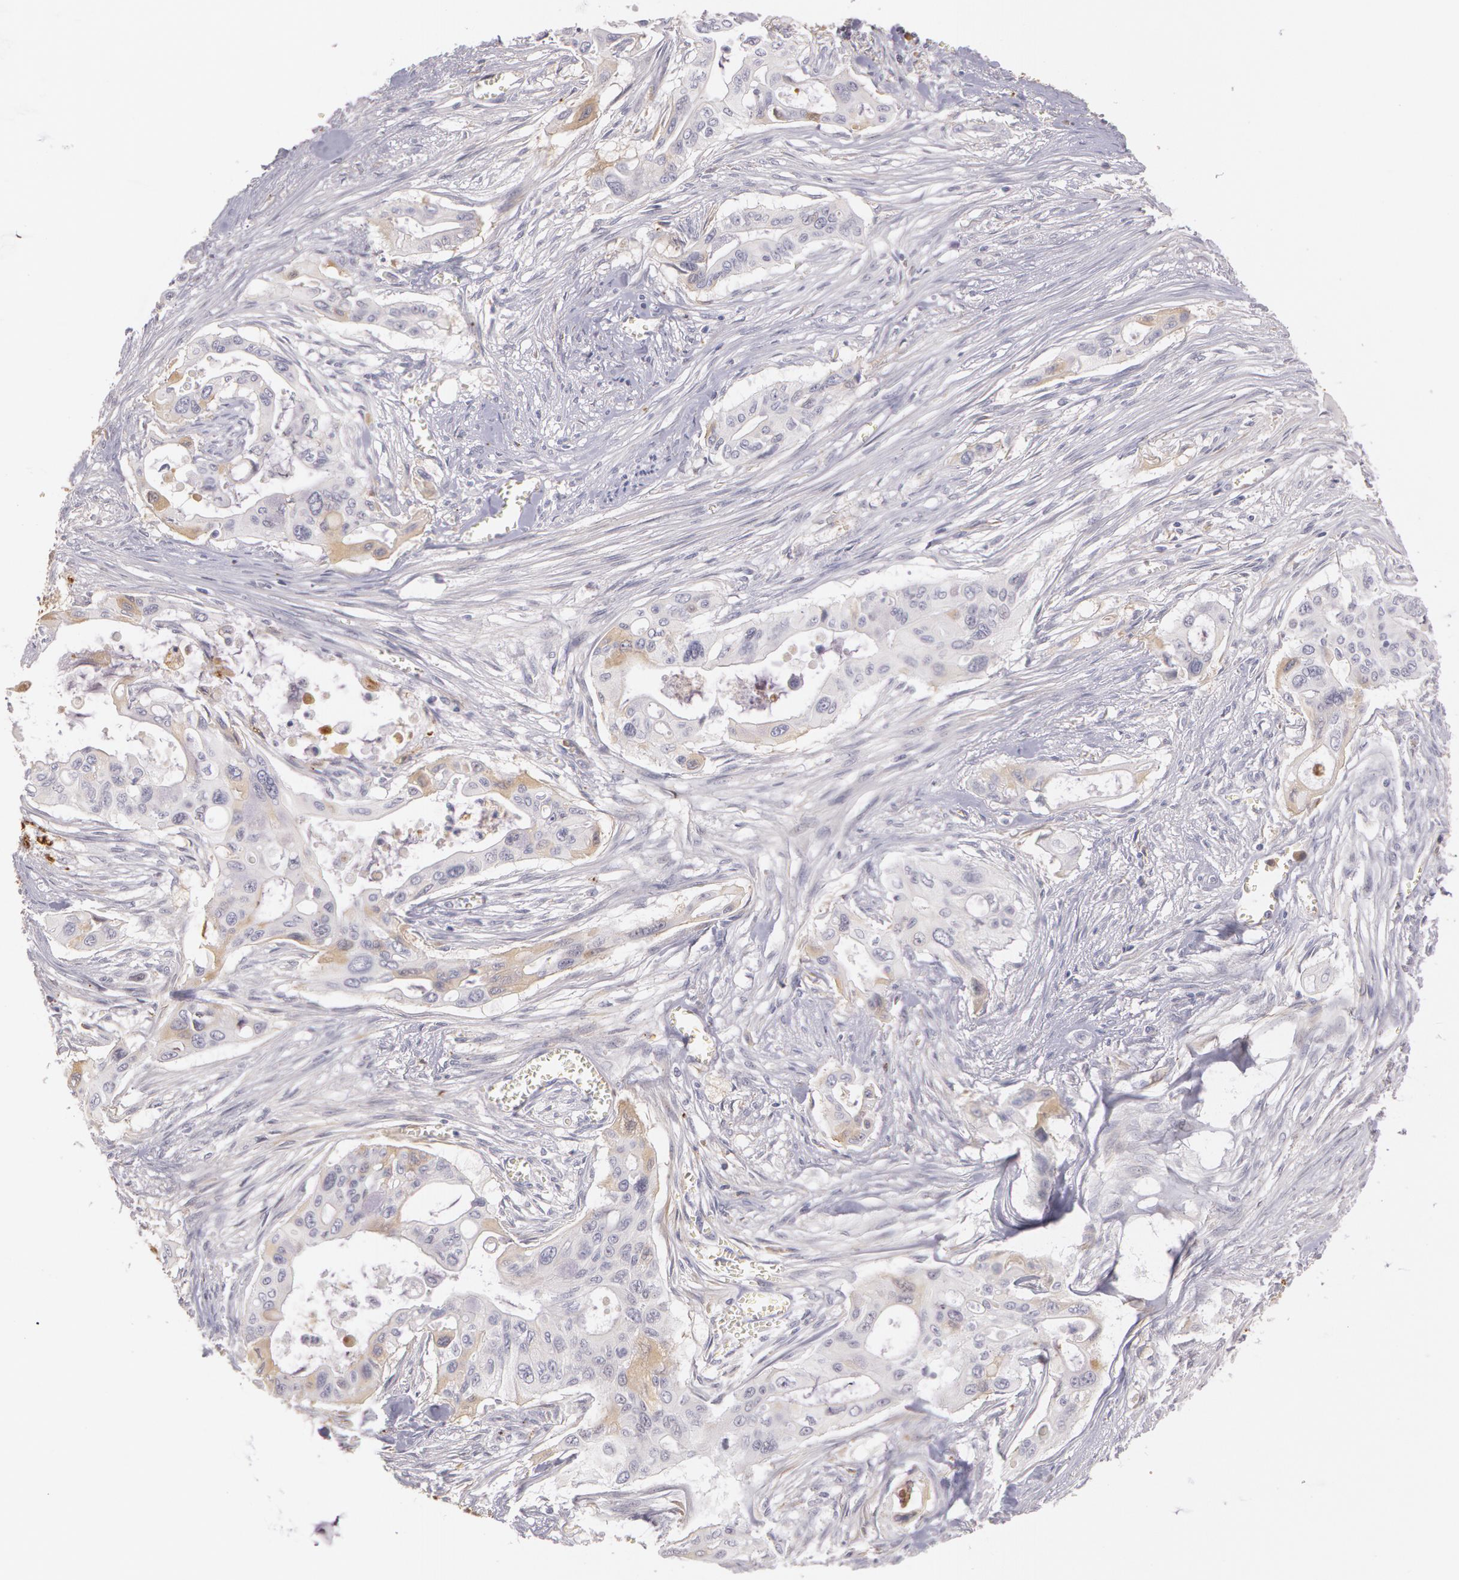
{"staining": {"intensity": "weak", "quantity": "<25%", "location": "cytoplasmic/membranous"}, "tissue": "pancreatic cancer", "cell_type": "Tumor cells", "image_type": "cancer", "snomed": [{"axis": "morphology", "description": "Adenocarcinoma, NOS"}, {"axis": "topography", "description": "Pancreas"}], "caption": "Pancreatic adenocarcinoma stained for a protein using immunohistochemistry (IHC) demonstrates no positivity tumor cells.", "gene": "LBP", "patient": {"sex": "male", "age": 77}}